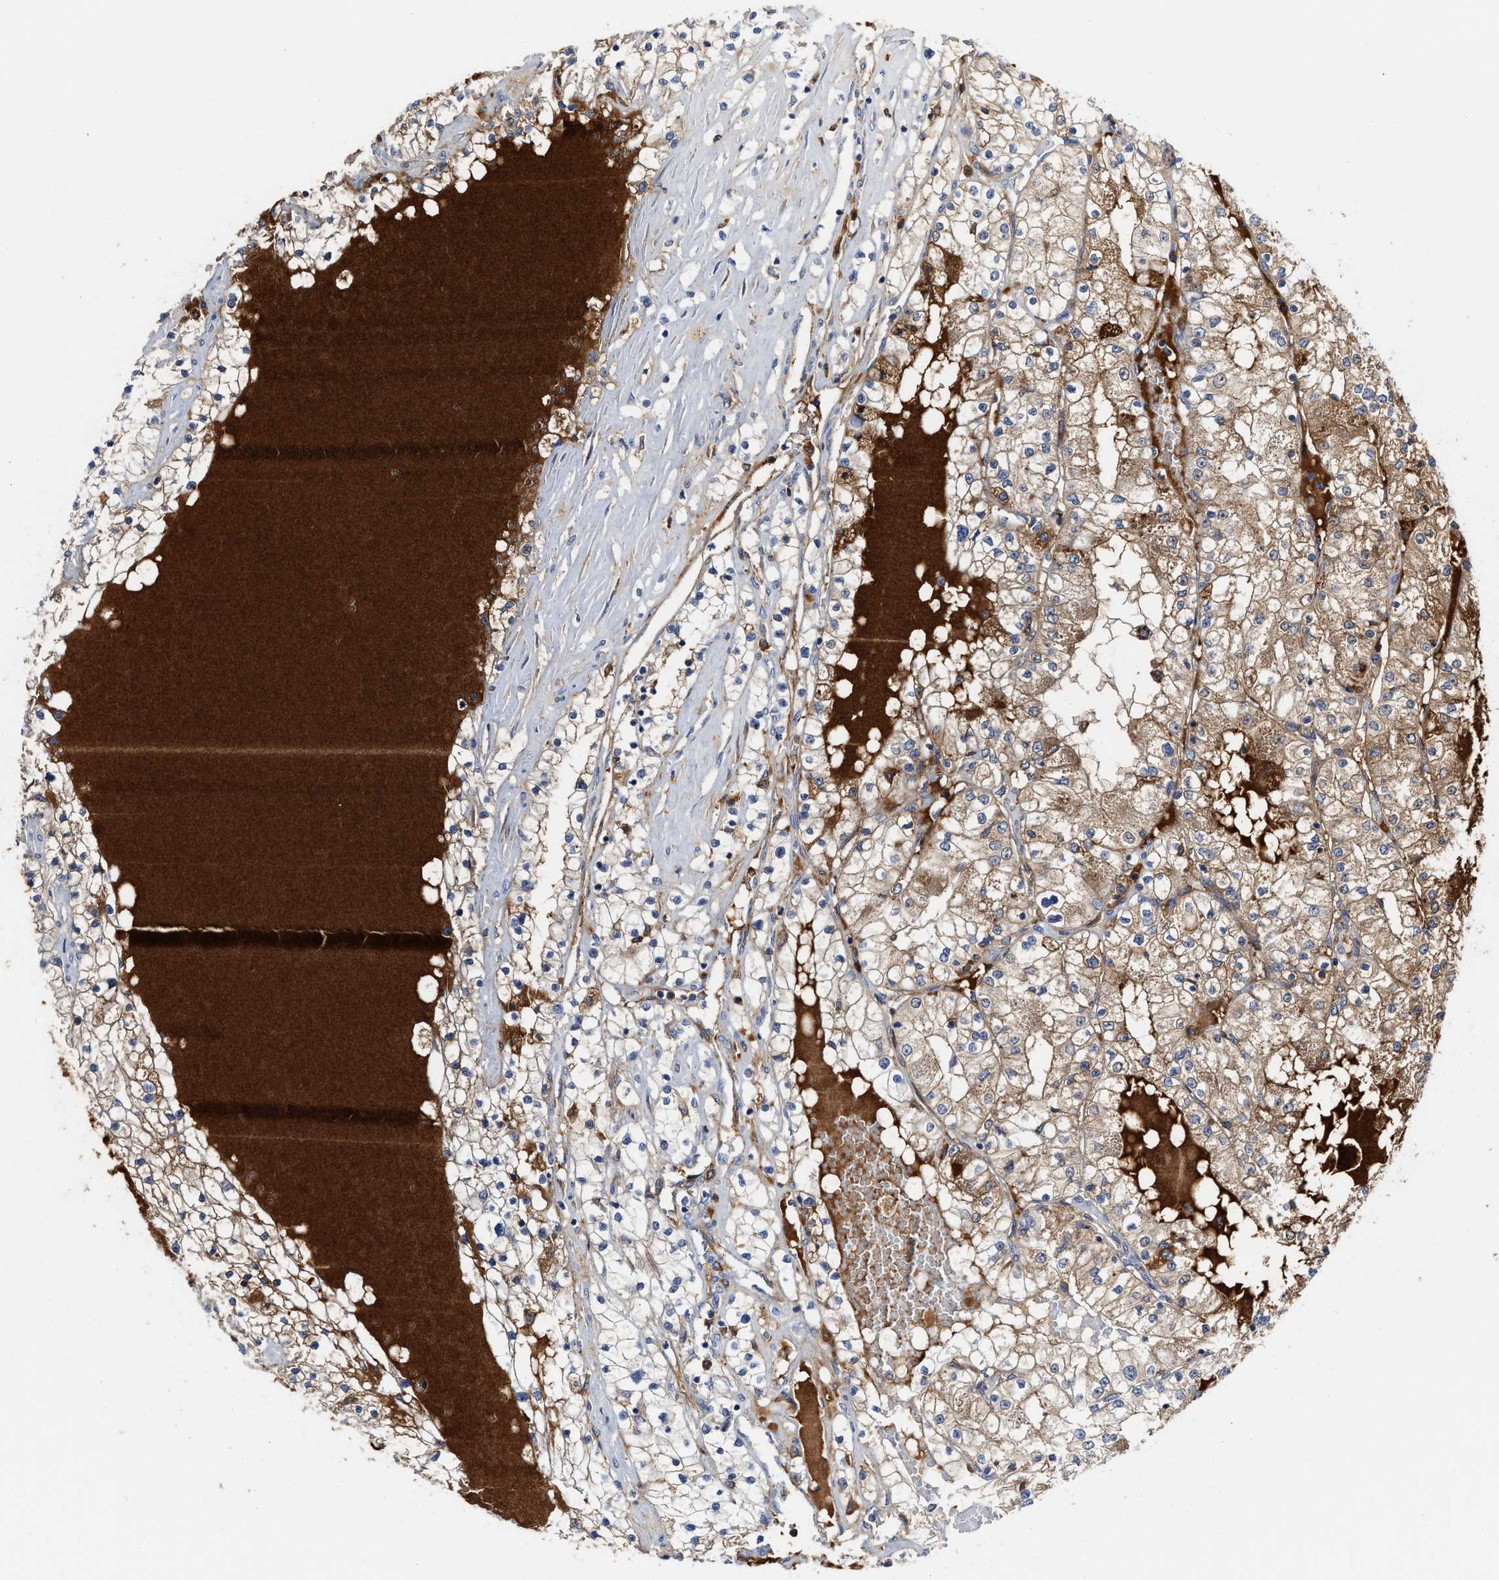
{"staining": {"intensity": "weak", "quantity": "25%-75%", "location": "cytoplasmic/membranous"}, "tissue": "renal cancer", "cell_type": "Tumor cells", "image_type": "cancer", "snomed": [{"axis": "morphology", "description": "Adenocarcinoma, NOS"}, {"axis": "topography", "description": "Kidney"}], "caption": "IHC photomicrograph of neoplastic tissue: adenocarcinoma (renal) stained using immunohistochemistry (IHC) demonstrates low levels of weak protein expression localized specifically in the cytoplasmic/membranous of tumor cells, appearing as a cytoplasmic/membranous brown color.", "gene": "C2", "patient": {"sex": "male", "age": 68}}